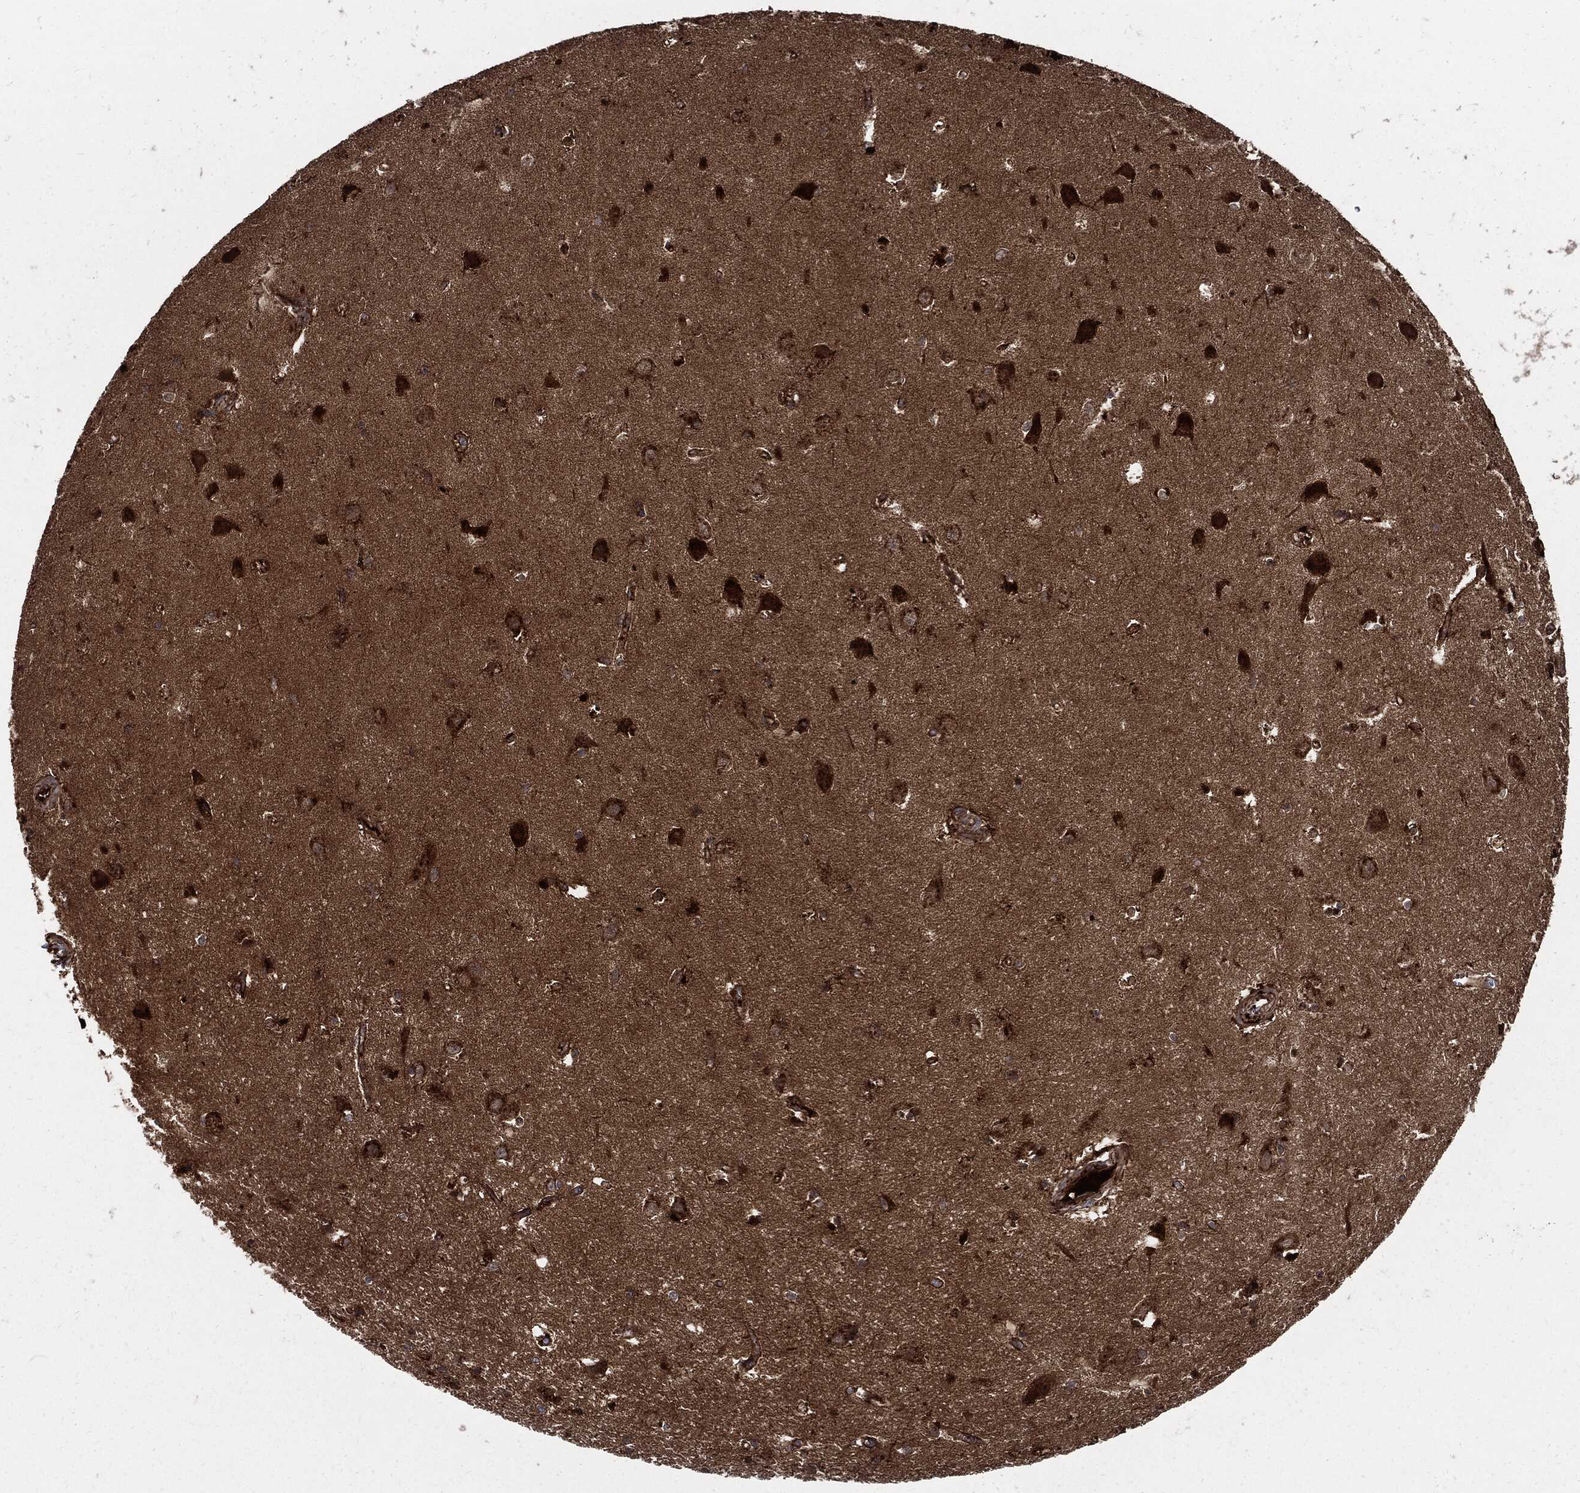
{"staining": {"intensity": "strong", "quantity": "25%-75%", "location": "cytoplasmic/membranous"}, "tissue": "hippocampus", "cell_type": "Glial cells", "image_type": "normal", "snomed": [{"axis": "morphology", "description": "Normal tissue, NOS"}, {"axis": "topography", "description": "Hippocampus"}], "caption": "The histopathology image exhibits immunohistochemical staining of unremarkable hippocampus. There is strong cytoplasmic/membranous positivity is seen in about 25%-75% of glial cells. The staining was performed using DAB to visualize the protein expression in brown, while the nuclei were stained in blue with hematoxylin (Magnification: 20x).", "gene": "CLU", "patient": {"sex": "female", "age": 64}}